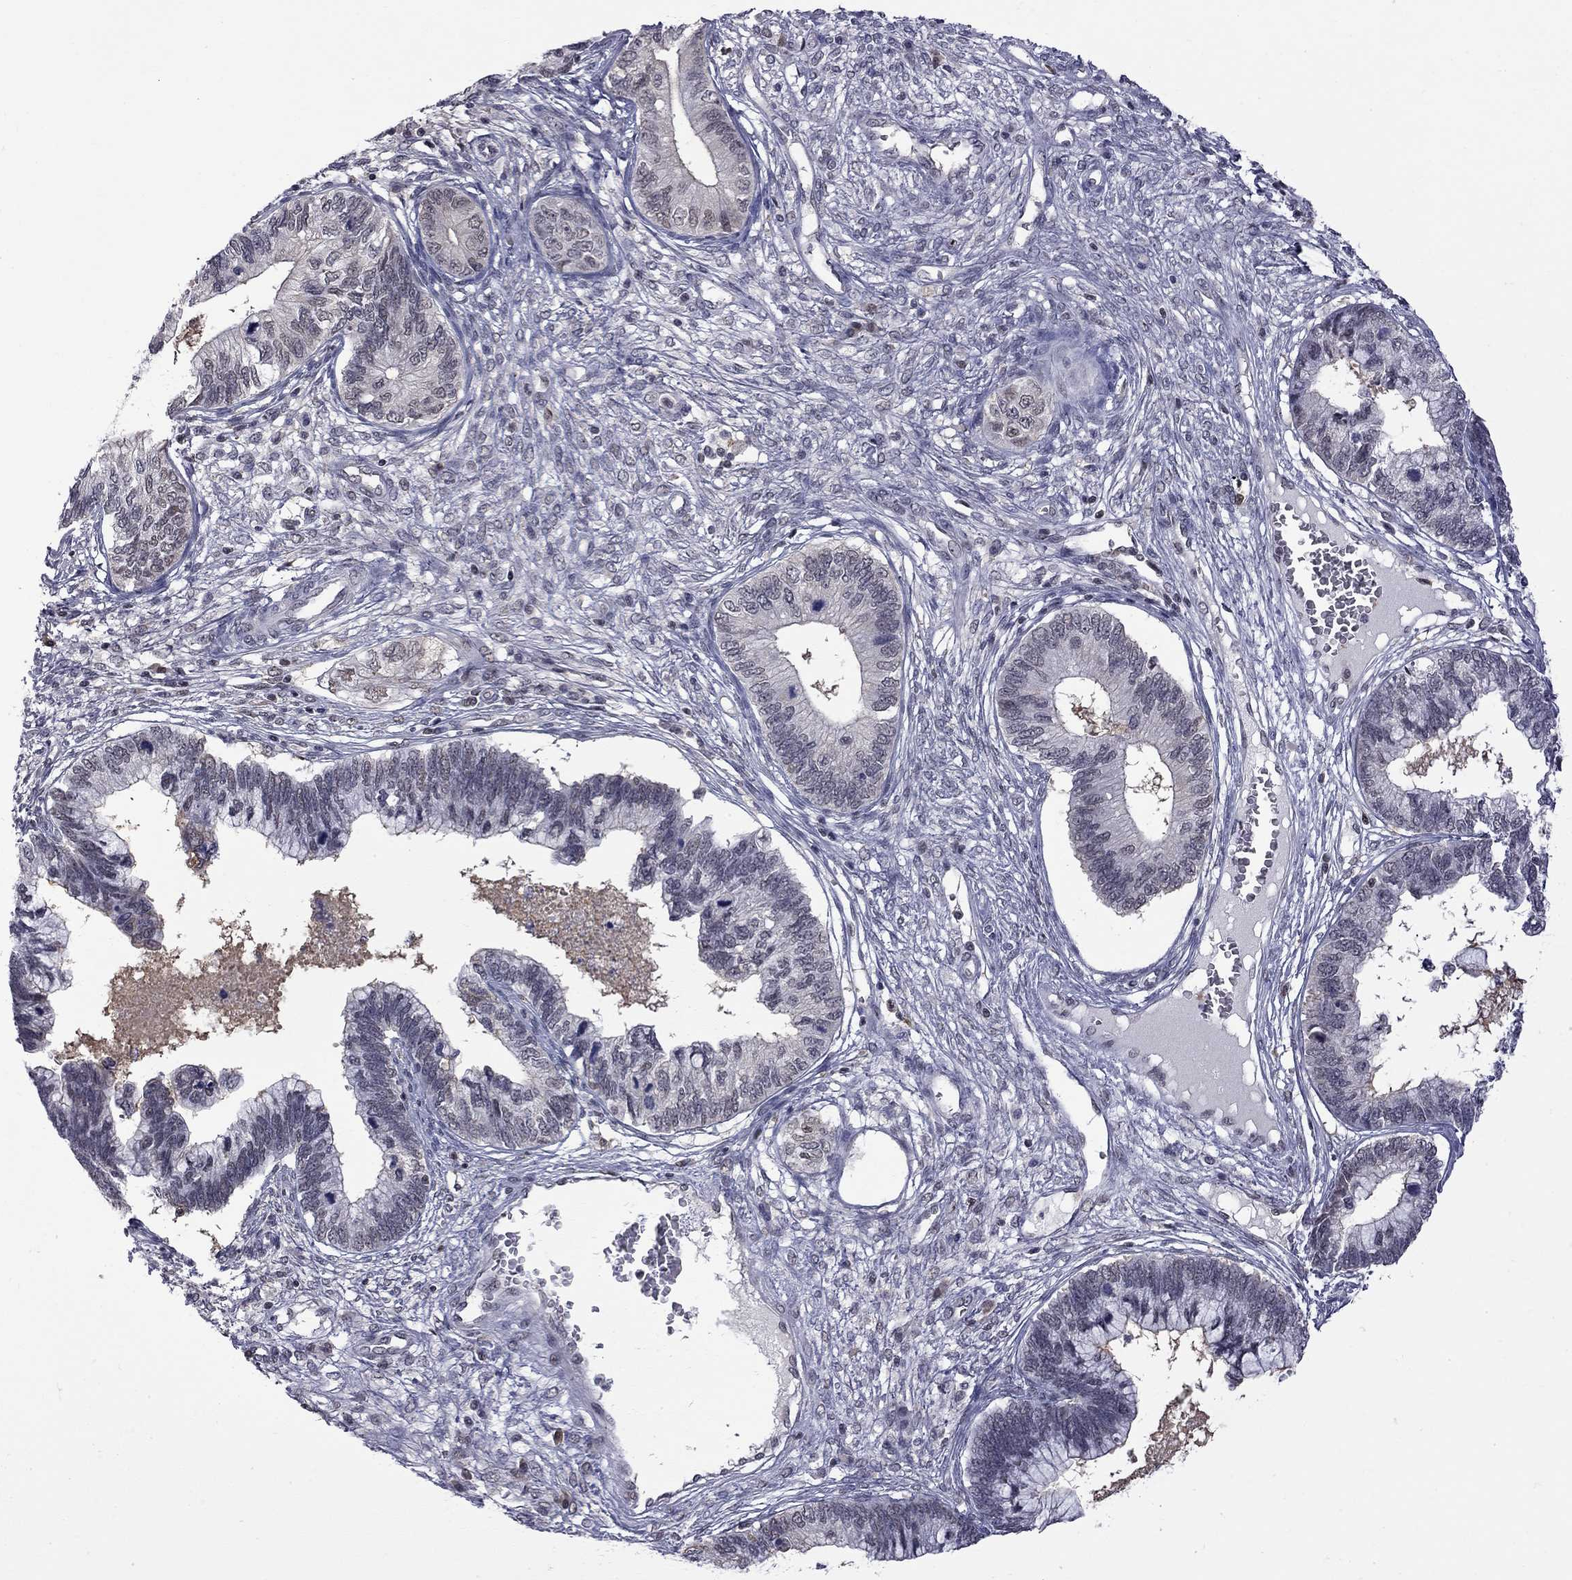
{"staining": {"intensity": "negative", "quantity": "none", "location": "none"}, "tissue": "cervical cancer", "cell_type": "Tumor cells", "image_type": "cancer", "snomed": [{"axis": "morphology", "description": "Adenocarcinoma, NOS"}, {"axis": "topography", "description": "Cervix"}], "caption": "The immunohistochemistry (IHC) micrograph has no significant expression in tumor cells of adenocarcinoma (cervical) tissue.", "gene": "RFWD3", "patient": {"sex": "female", "age": 44}}